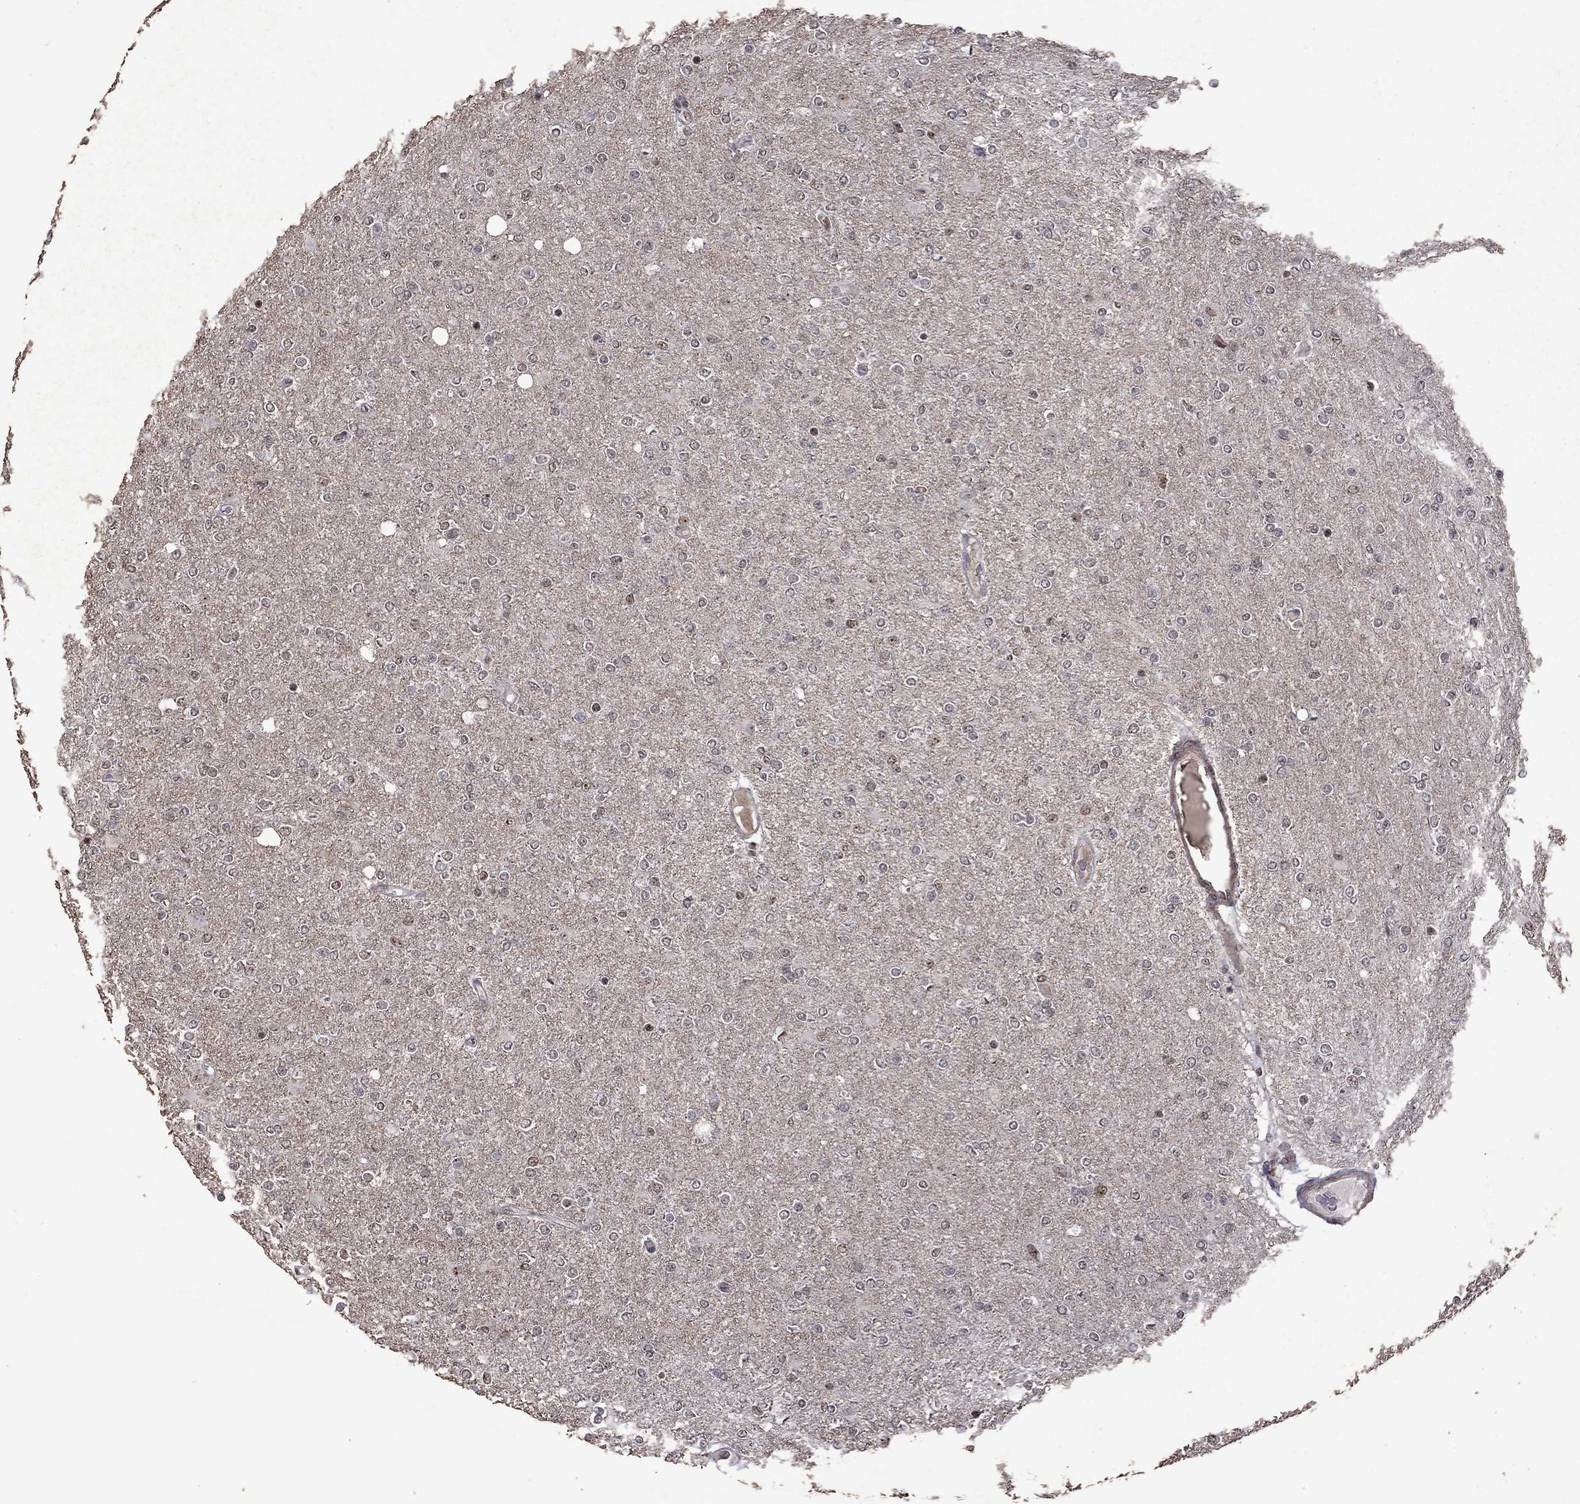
{"staining": {"intensity": "negative", "quantity": "none", "location": "none"}, "tissue": "glioma", "cell_type": "Tumor cells", "image_type": "cancer", "snomed": [{"axis": "morphology", "description": "Glioma, malignant, High grade"}, {"axis": "topography", "description": "Cerebral cortex"}], "caption": "Tumor cells show no significant positivity in glioma. (DAB IHC with hematoxylin counter stain).", "gene": "SPOUT1", "patient": {"sex": "male", "age": 70}}